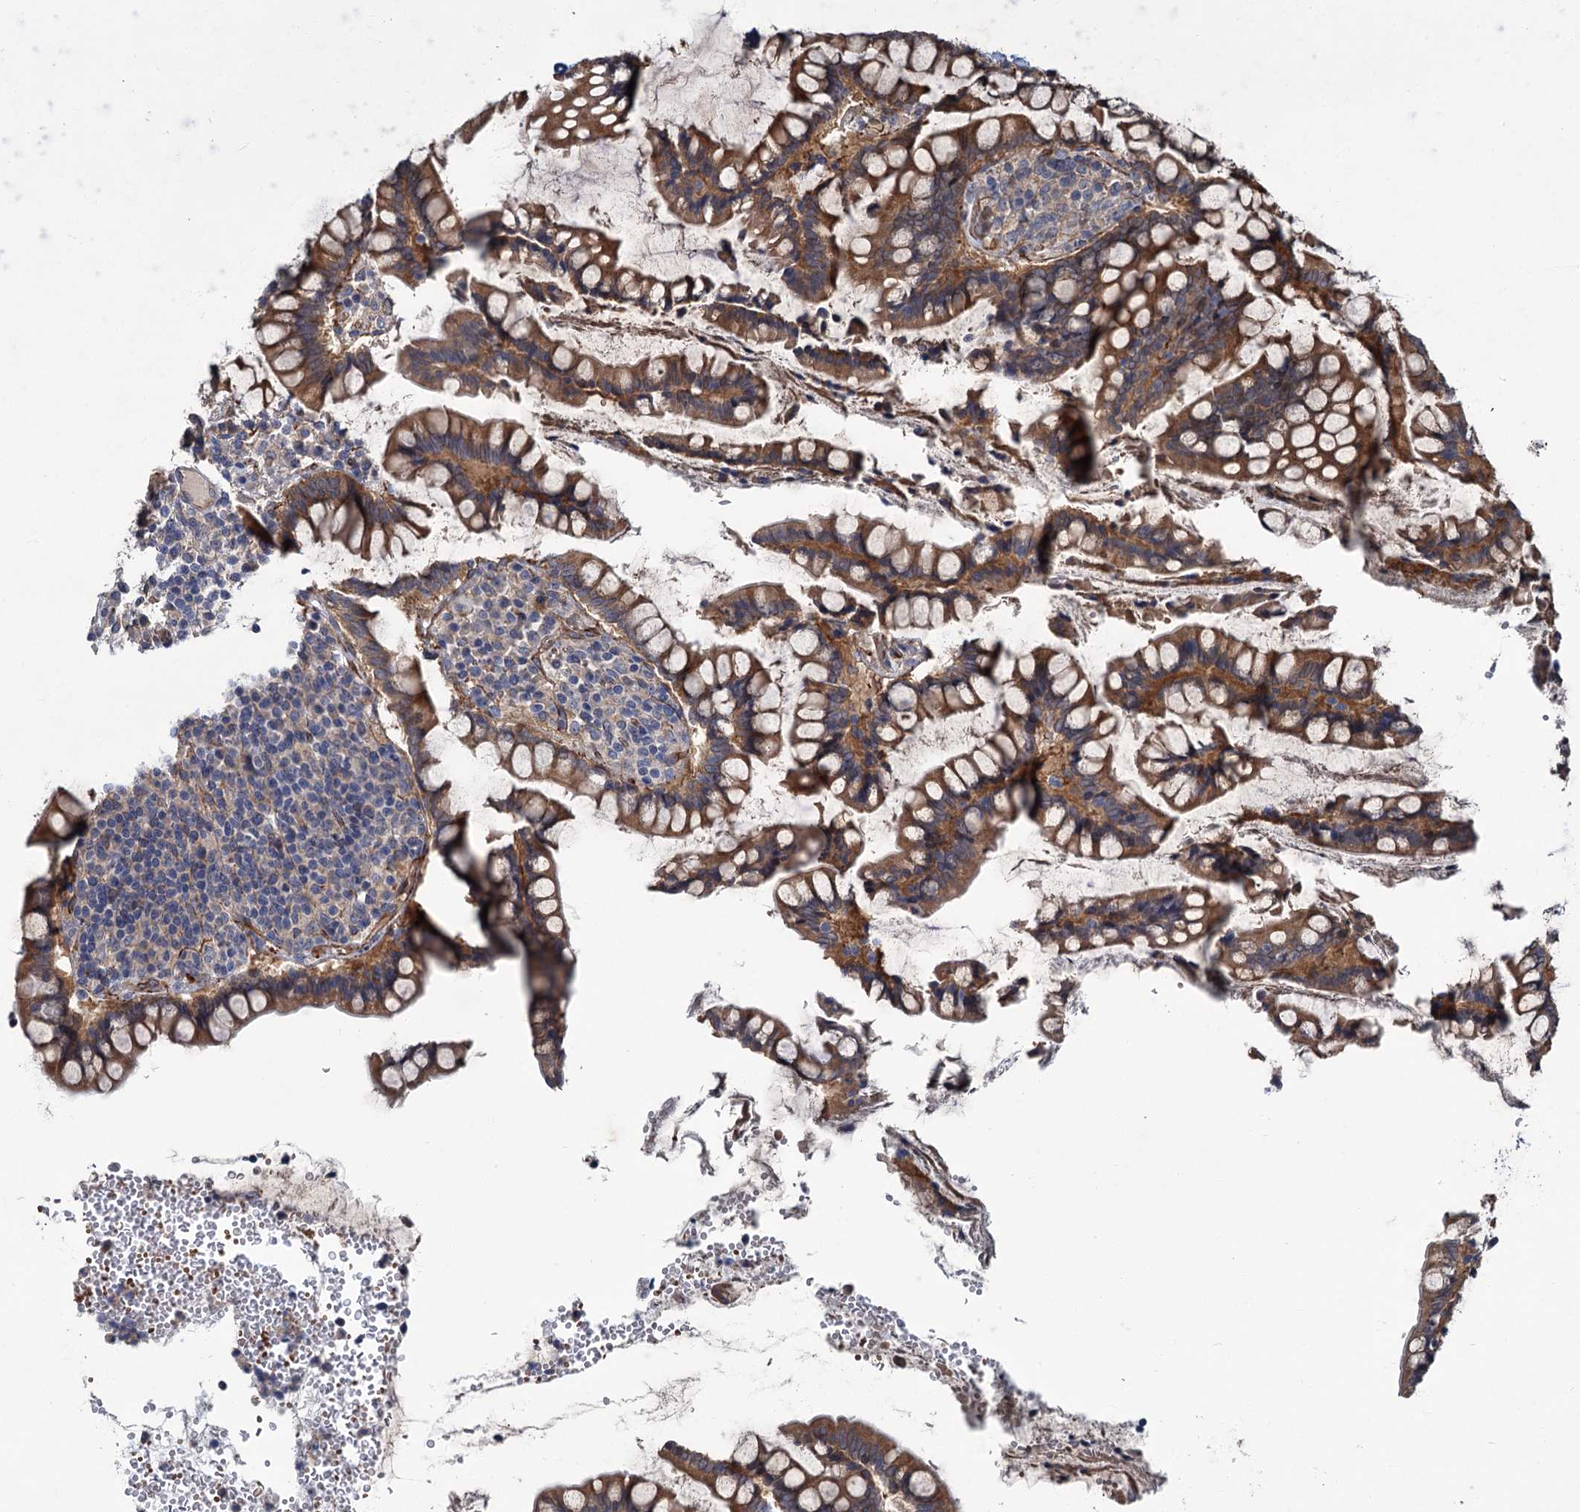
{"staining": {"intensity": "moderate", "quantity": ">75%", "location": "cytoplasmic/membranous"}, "tissue": "colon", "cell_type": "Endothelial cells", "image_type": "normal", "snomed": [{"axis": "morphology", "description": "Normal tissue, NOS"}, {"axis": "topography", "description": "Colon"}], "caption": "Protein expression analysis of normal human colon reveals moderate cytoplasmic/membranous positivity in about >75% of endothelial cells.", "gene": "PKN2", "patient": {"sex": "female", "age": 79}}